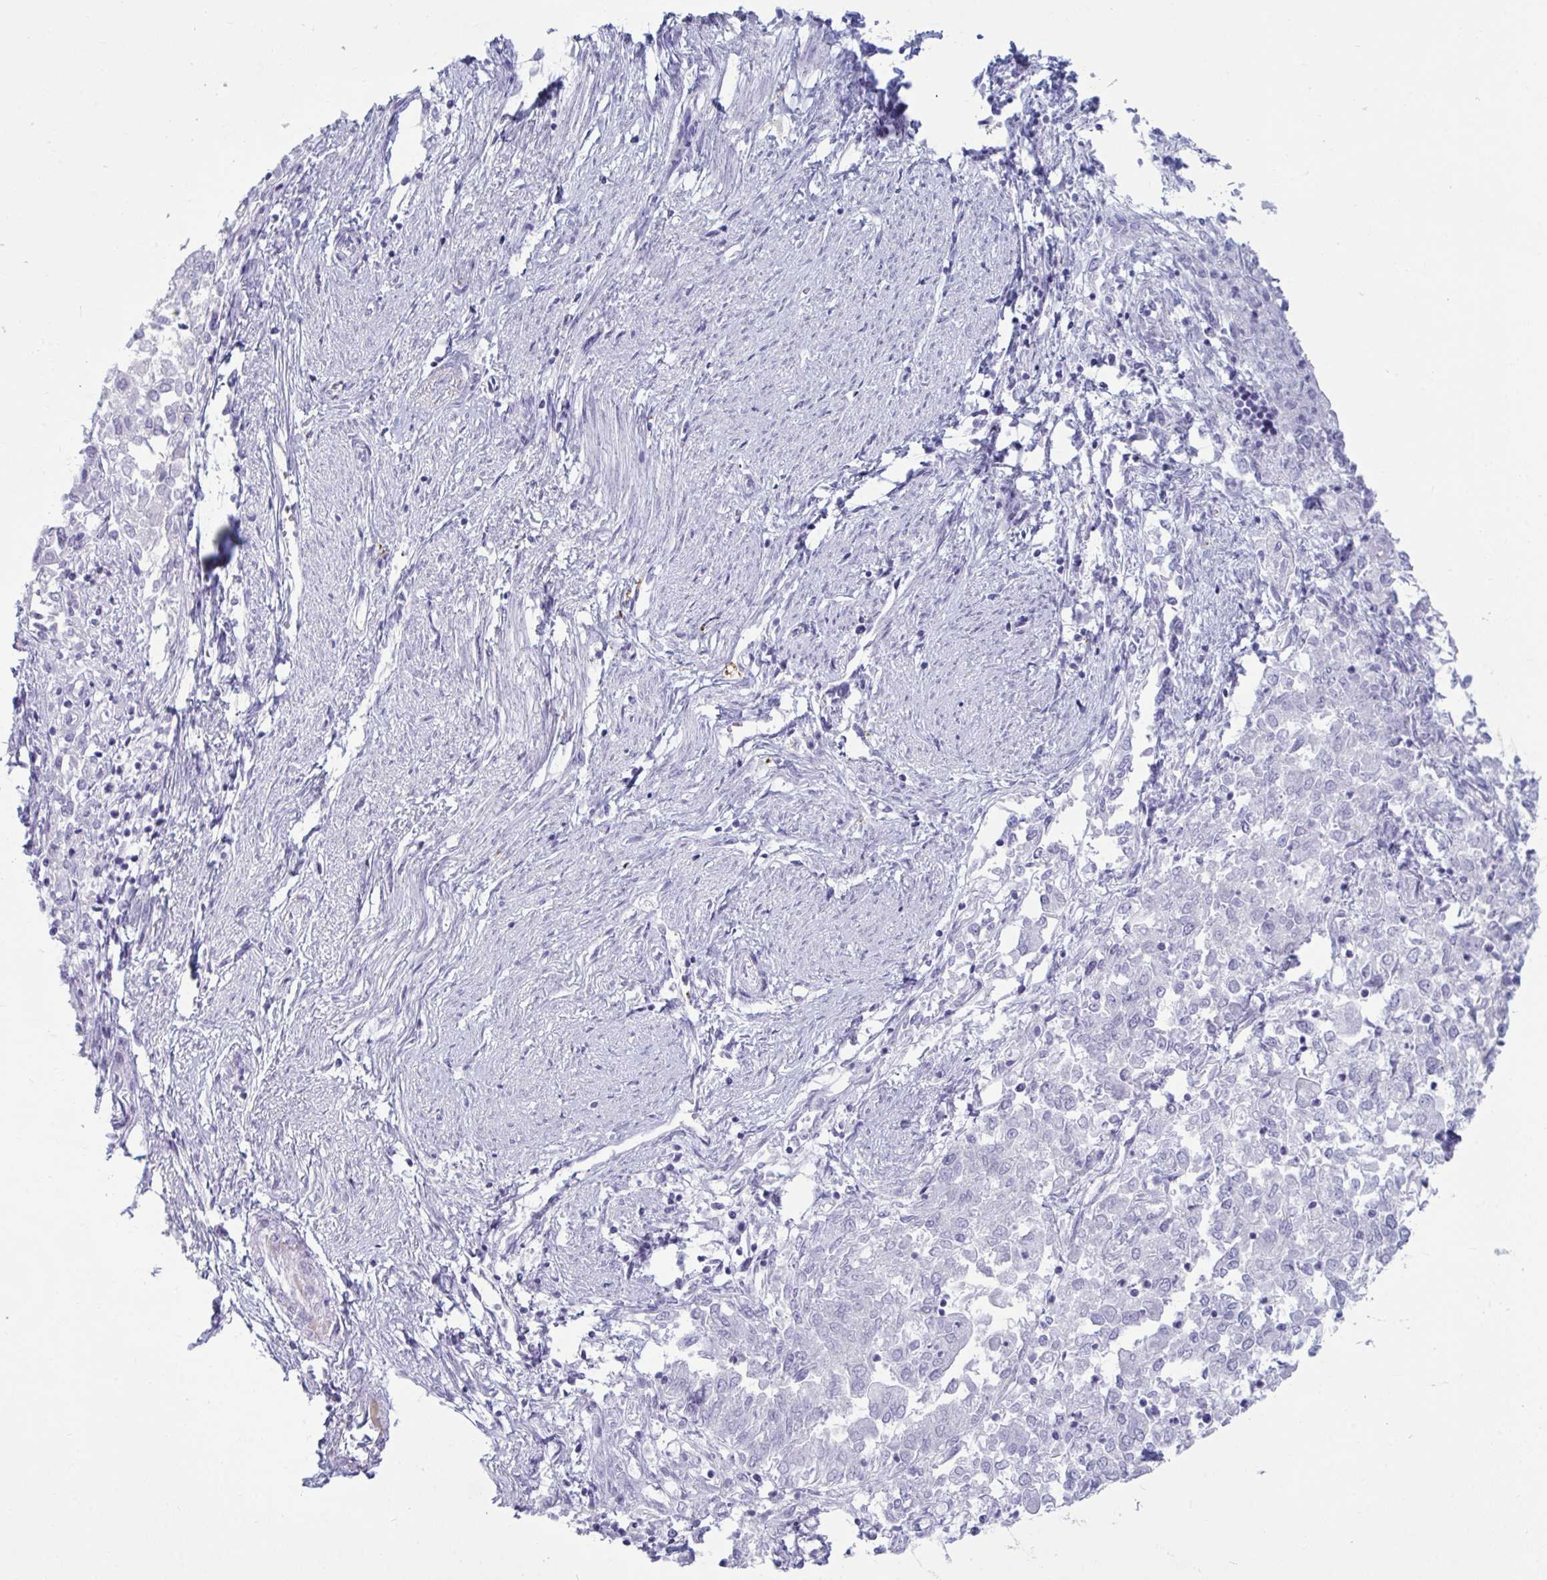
{"staining": {"intensity": "negative", "quantity": "none", "location": "none"}, "tissue": "endometrial cancer", "cell_type": "Tumor cells", "image_type": "cancer", "snomed": [{"axis": "morphology", "description": "Adenocarcinoma, NOS"}, {"axis": "topography", "description": "Endometrium"}], "caption": "DAB immunohistochemical staining of human endometrial adenocarcinoma exhibits no significant expression in tumor cells. (DAB immunohistochemistry, high magnification).", "gene": "ANKRD60", "patient": {"sex": "female", "age": 57}}